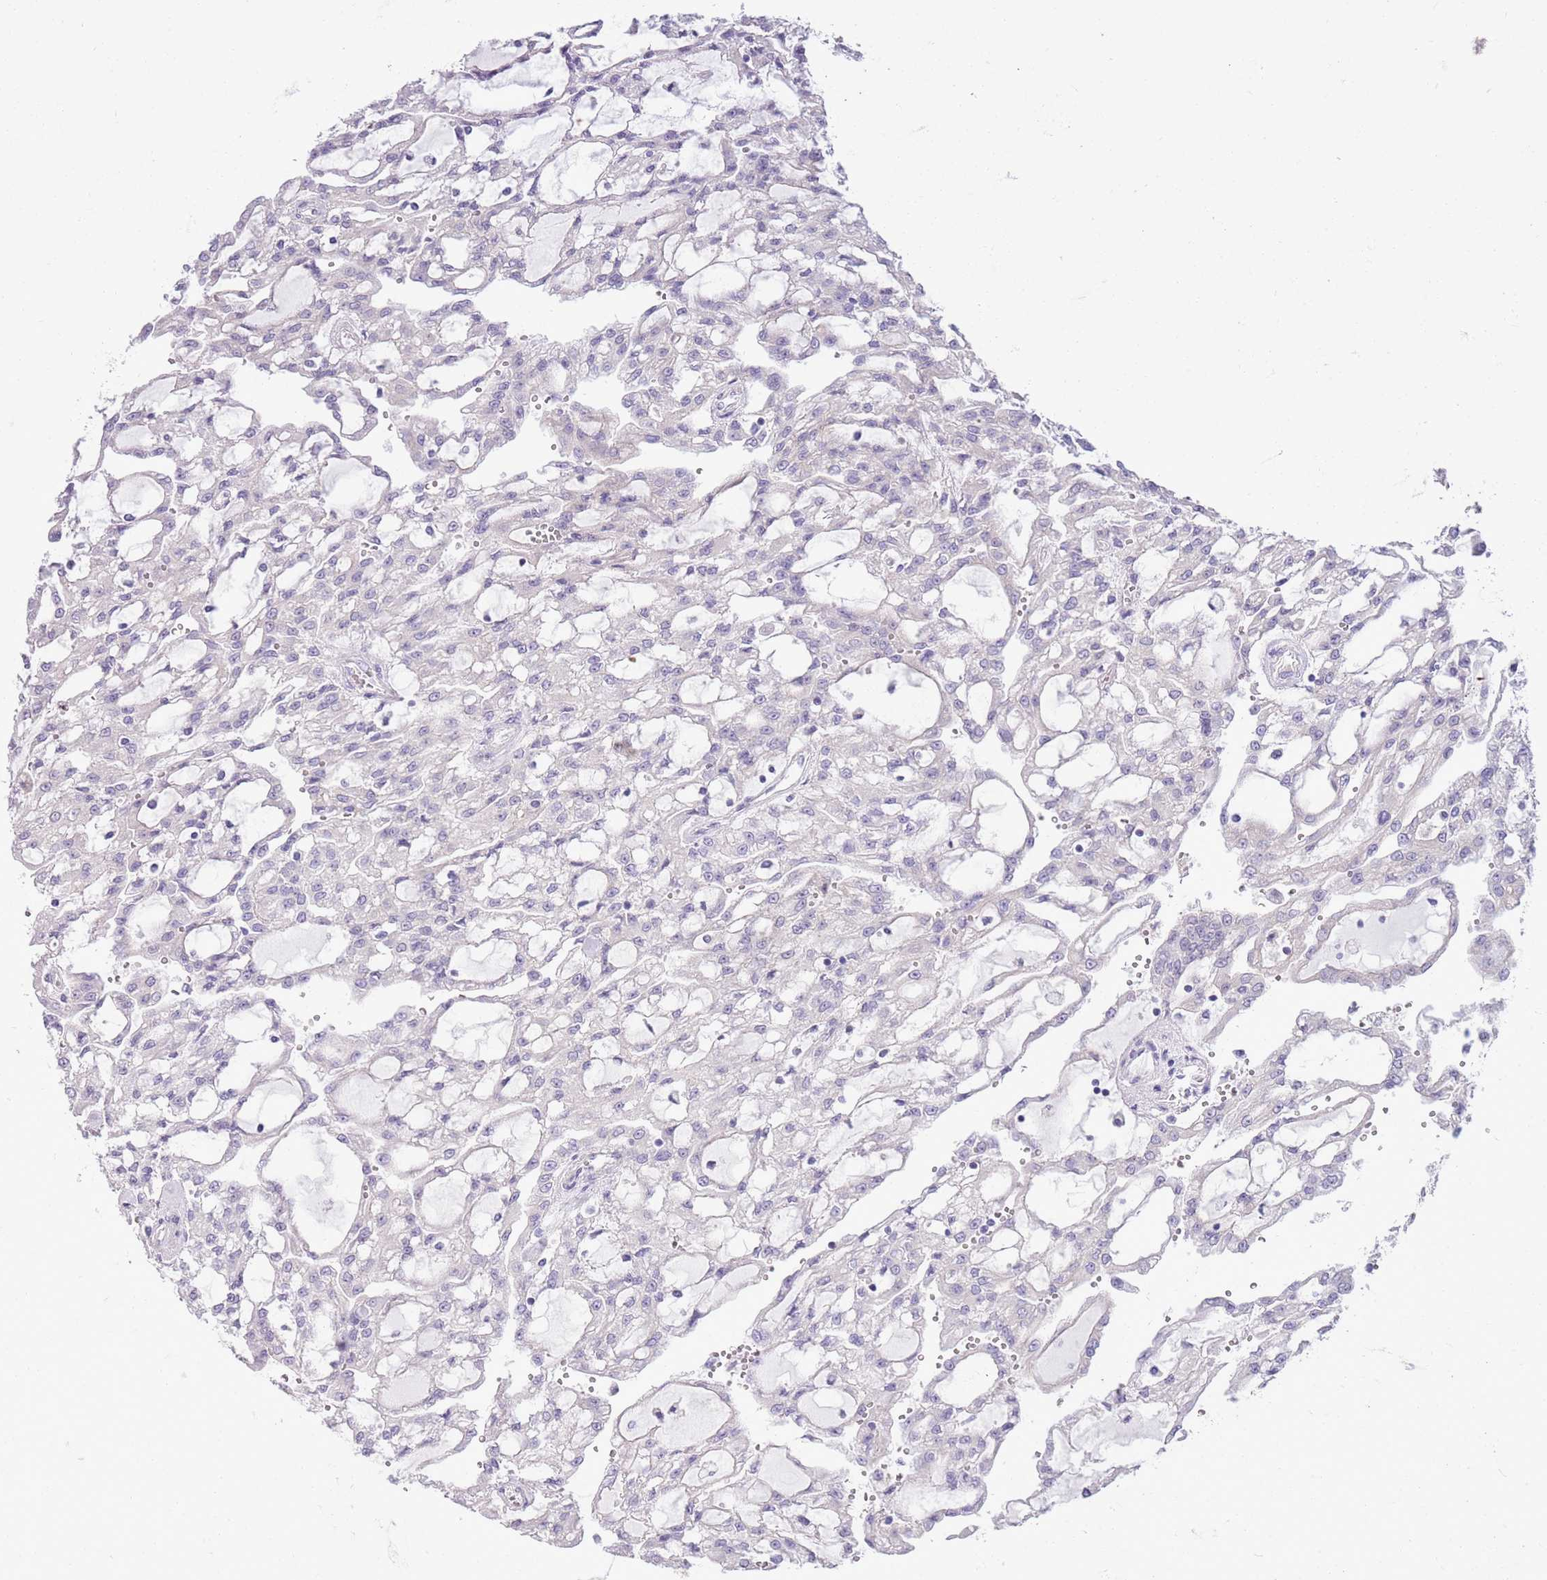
{"staining": {"intensity": "negative", "quantity": "none", "location": "none"}, "tissue": "renal cancer", "cell_type": "Tumor cells", "image_type": "cancer", "snomed": [{"axis": "morphology", "description": "Adenocarcinoma, NOS"}, {"axis": "topography", "description": "Kidney"}], "caption": "A high-resolution histopathology image shows immunohistochemistry staining of renal cancer (adenocarcinoma), which demonstrates no significant expression in tumor cells.", "gene": "PARP8", "patient": {"sex": "male", "age": 63}}